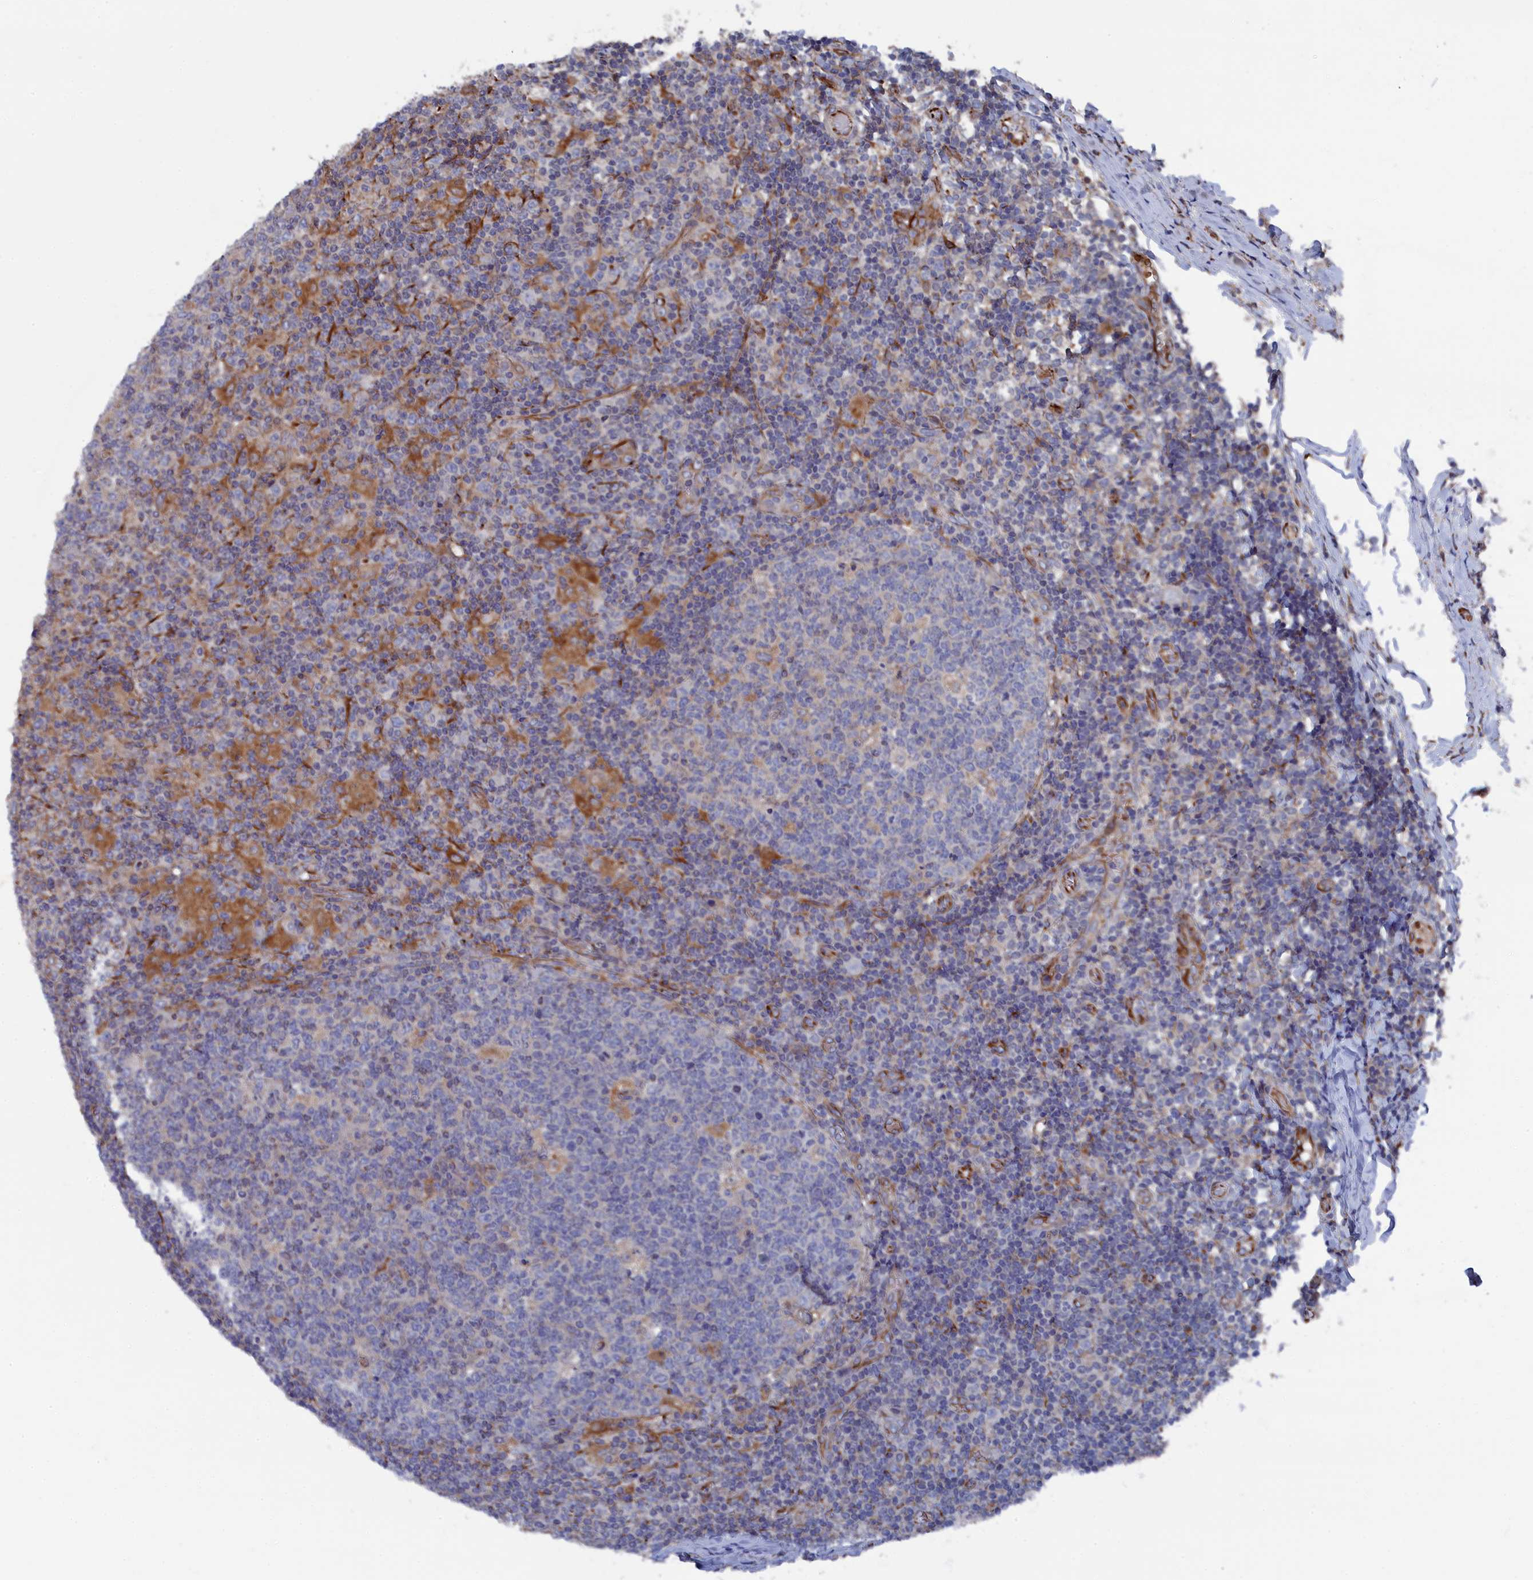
{"staining": {"intensity": "negative", "quantity": "none", "location": "none"}, "tissue": "tonsil", "cell_type": "Germinal center cells", "image_type": "normal", "snomed": [{"axis": "morphology", "description": "Normal tissue, NOS"}, {"axis": "topography", "description": "Tonsil"}], "caption": "Immunohistochemistry photomicrograph of unremarkable tonsil stained for a protein (brown), which shows no positivity in germinal center cells.", "gene": "SMG9", "patient": {"sex": "female", "age": 19}}